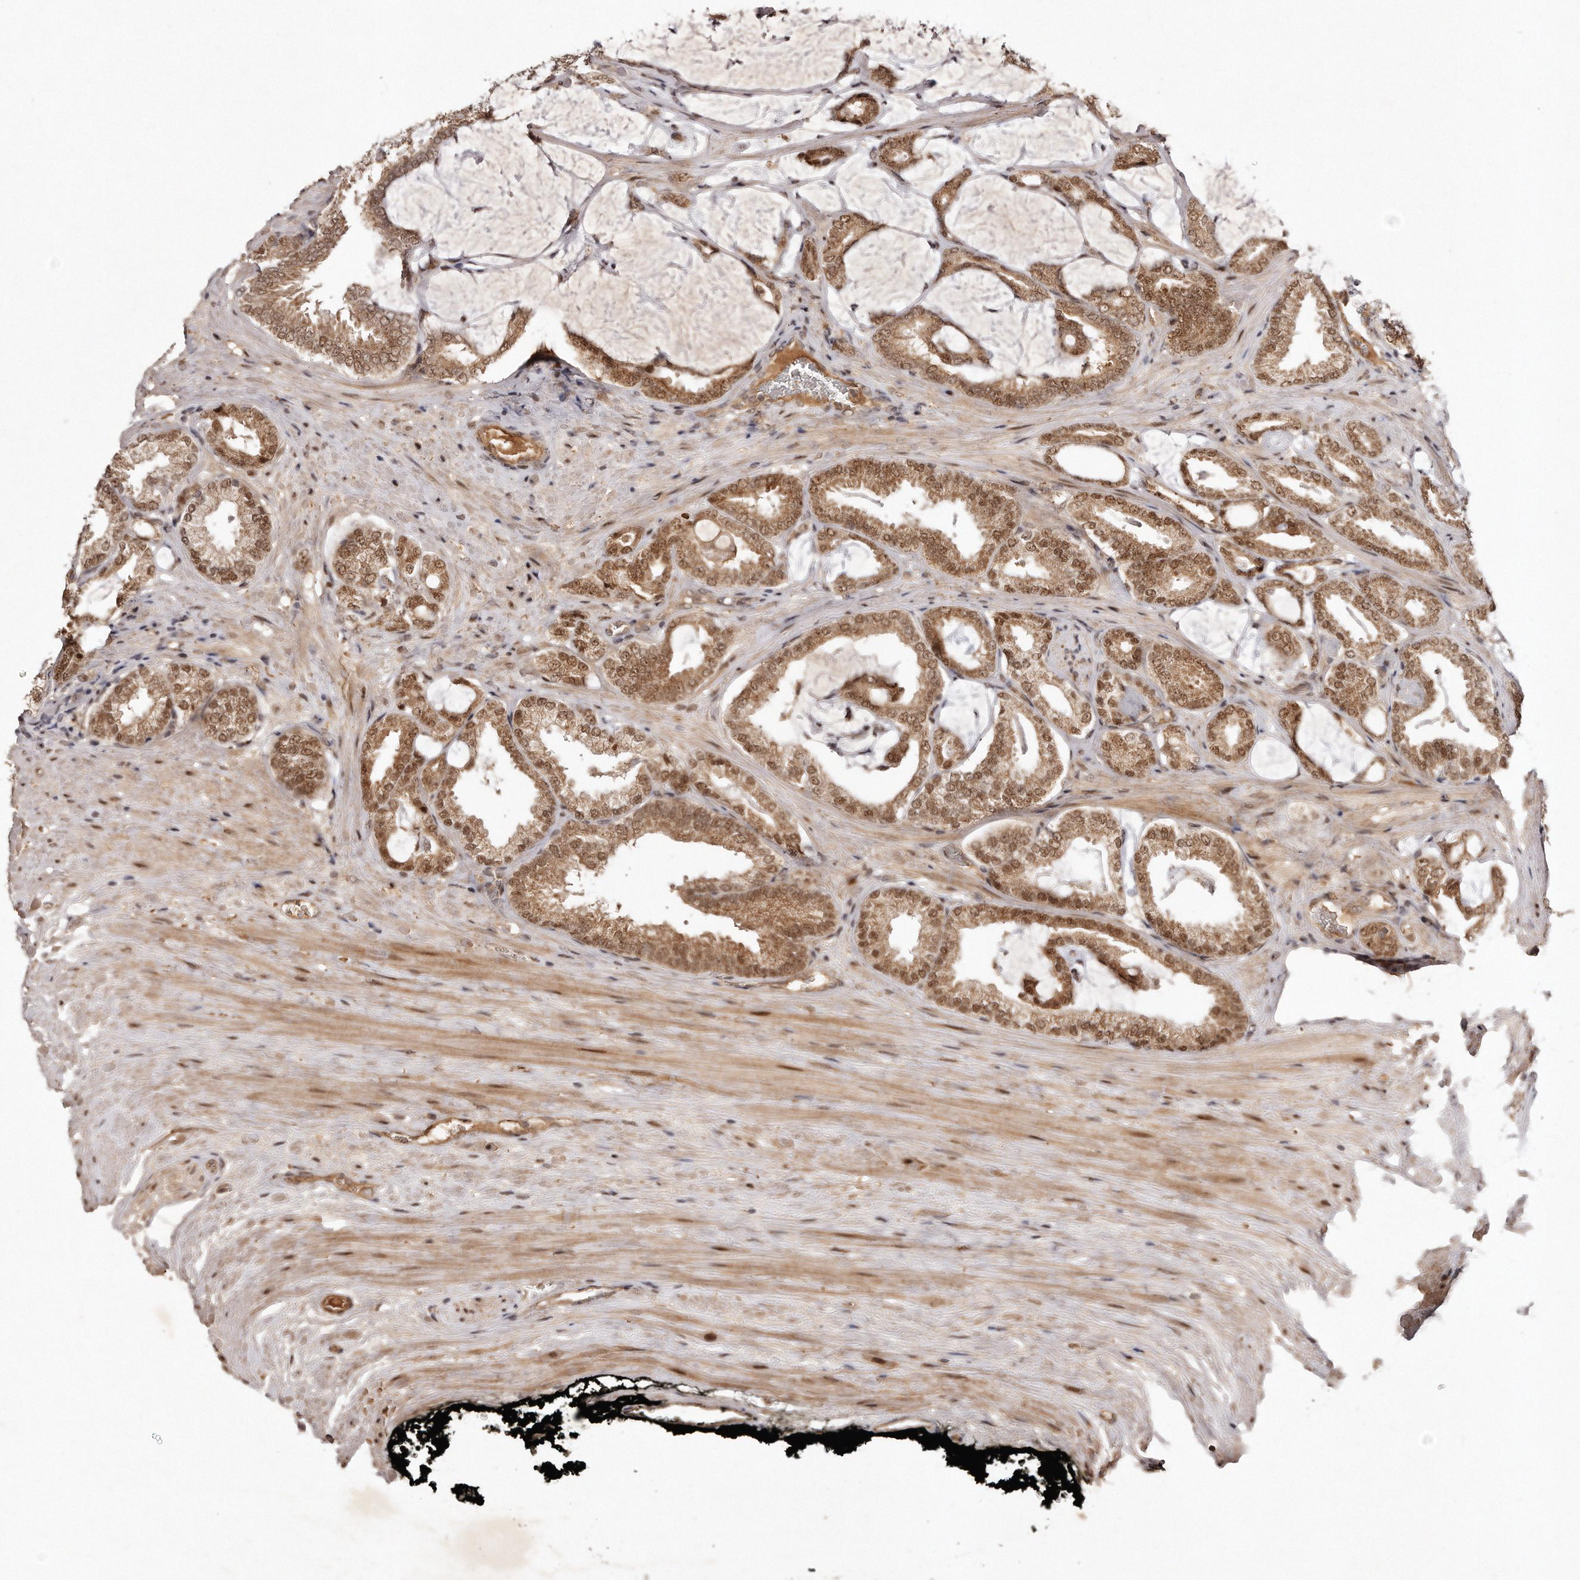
{"staining": {"intensity": "moderate", "quantity": ">75%", "location": "cytoplasmic/membranous,nuclear"}, "tissue": "prostate cancer", "cell_type": "Tumor cells", "image_type": "cancer", "snomed": [{"axis": "morphology", "description": "Adenocarcinoma, Low grade"}, {"axis": "topography", "description": "Prostate"}], "caption": "Low-grade adenocarcinoma (prostate) stained for a protein displays moderate cytoplasmic/membranous and nuclear positivity in tumor cells.", "gene": "SOX4", "patient": {"sex": "male", "age": 71}}